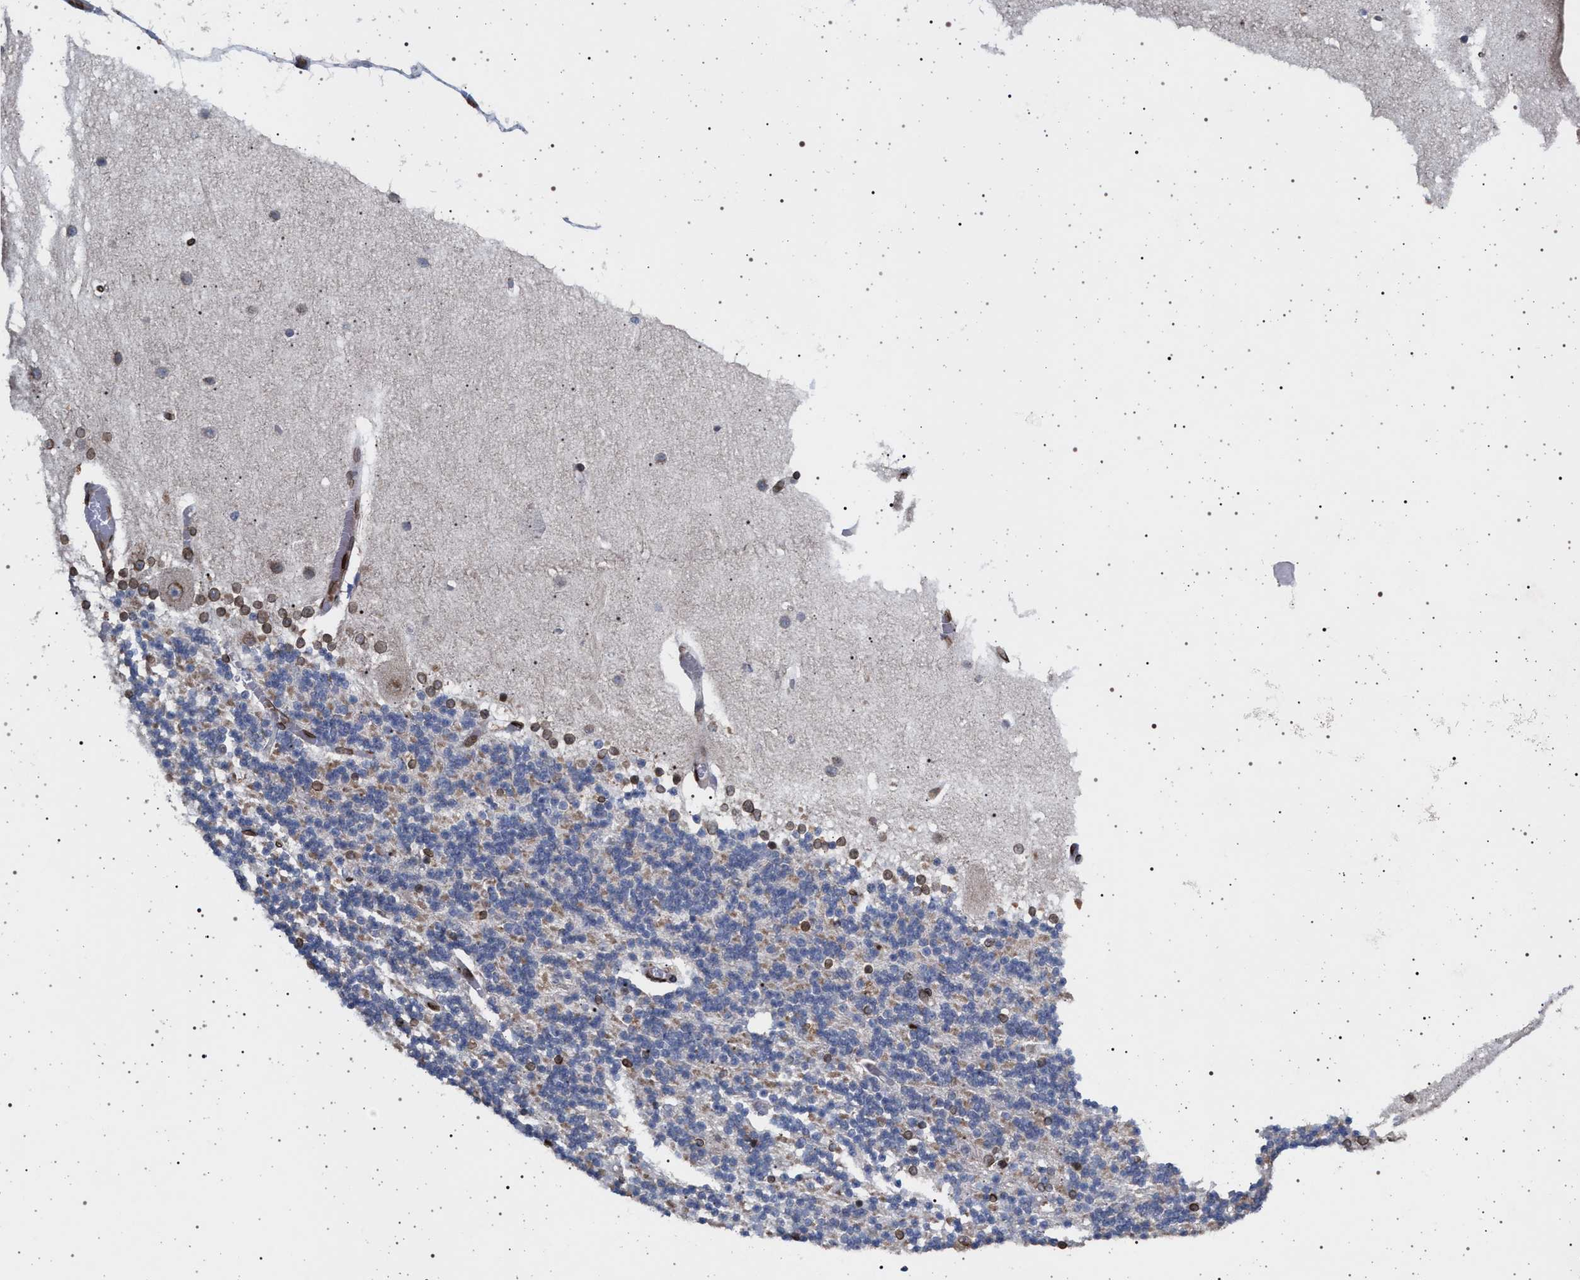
{"staining": {"intensity": "moderate", "quantity": "<25%", "location": "cytoplasmic/membranous"}, "tissue": "cerebellum", "cell_type": "Cells in granular layer", "image_type": "normal", "snomed": [{"axis": "morphology", "description": "Normal tissue, NOS"}, {"axis": "topography", "description": "Cerebellum"}], "caption": "Benign cerebellum exhibits moderate cytoplasmic/membranous positivity in about <25% of cells in granular layer The protein is stained brown, and the nuclei are stained in blue (DAB IHC with brightfield microscopy, high magnification)..", "gene": "ING2", "patient": {"sex": "female", "age": 54}}